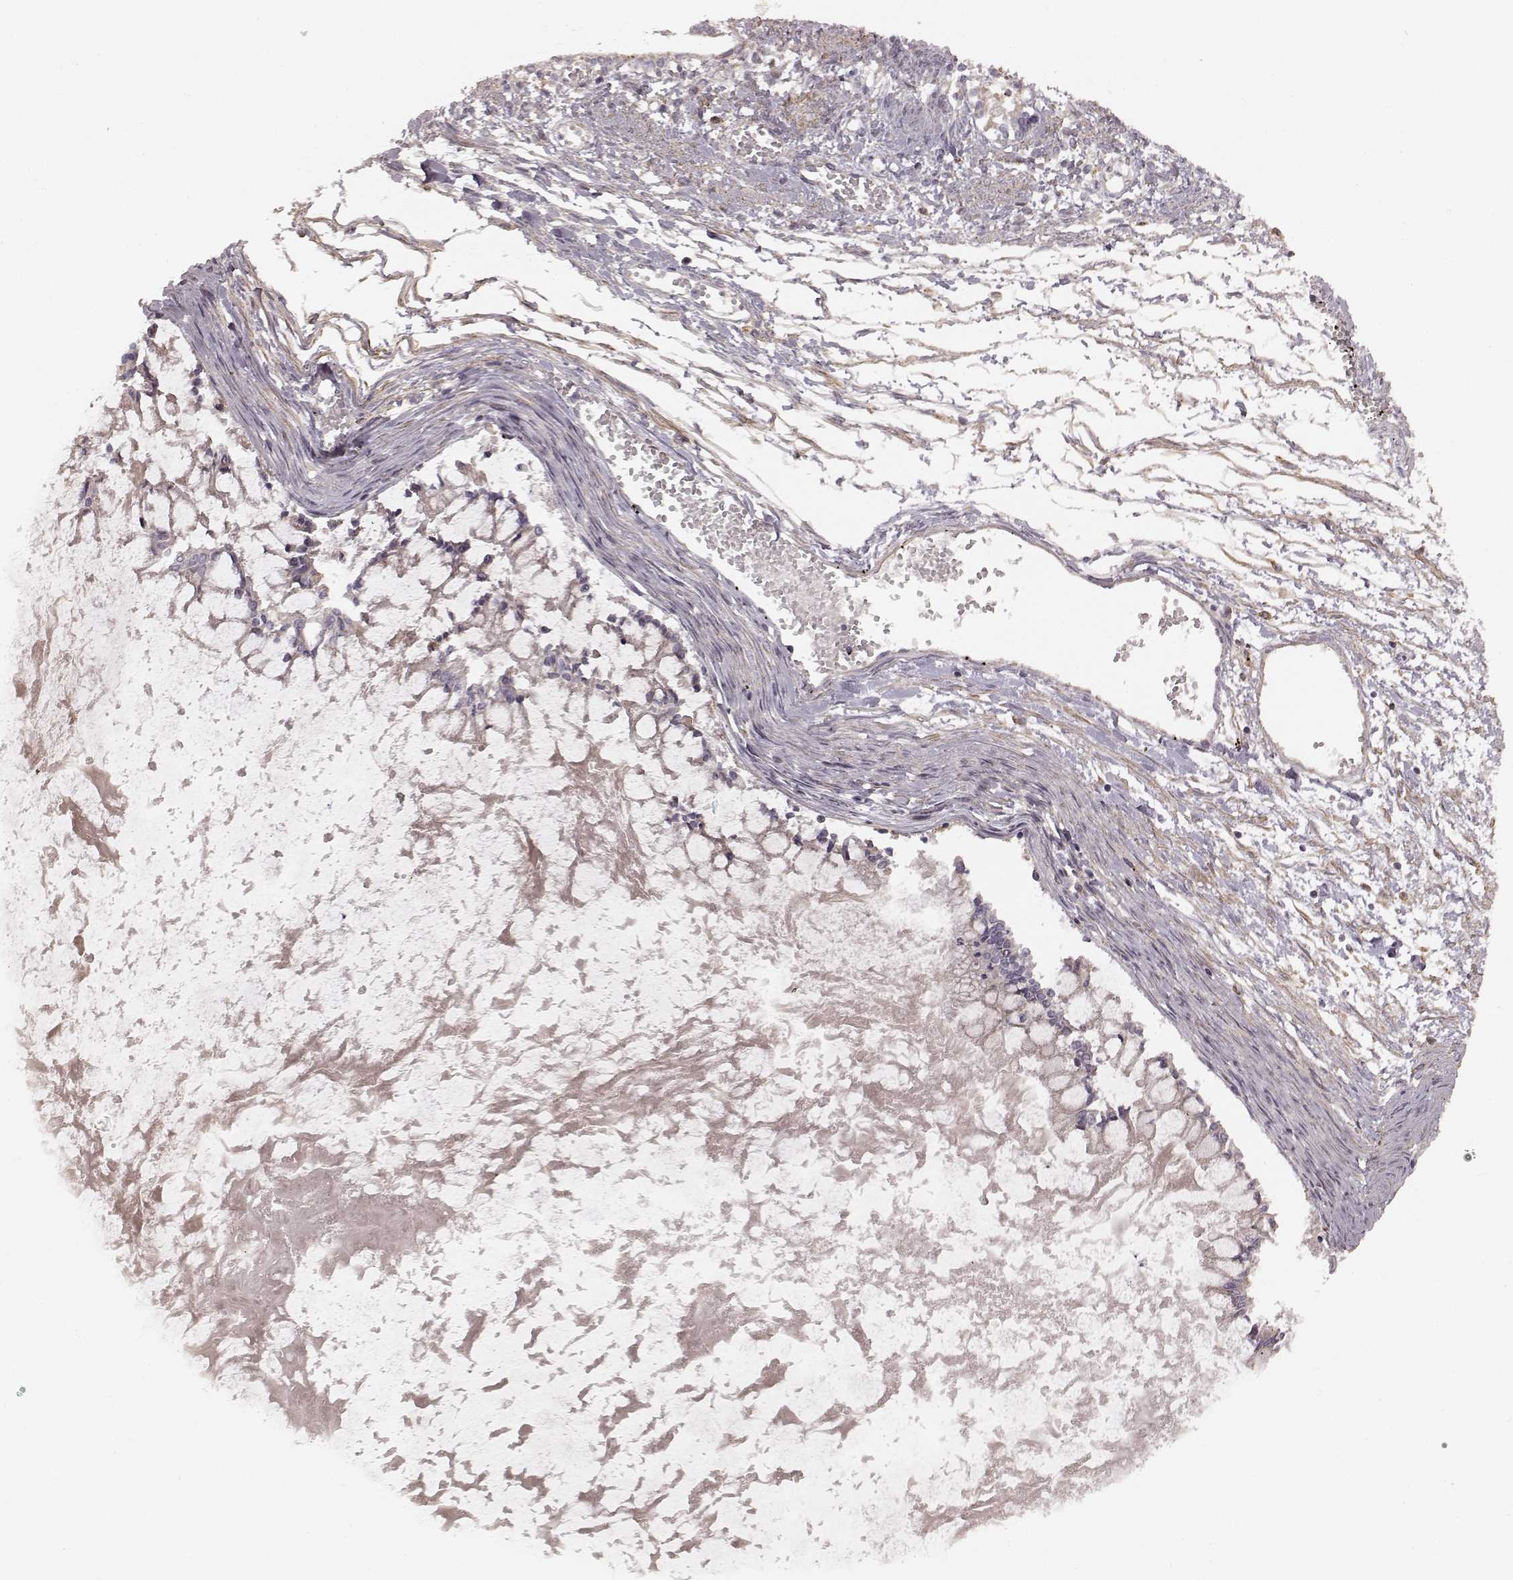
{"staining": {"intensity": "negative", "quantity": "none", "location": "none"}, "tissue": "ovarian cancer", "cell_type": "Tumor cells", "image_type": "cancer", "snomed": [{"axis": "morphology", "description": "Cystadenocarcinoma, mucinous, NOS"}, {"axis": "topography", "description": "Ovary"}], "caption": "Ovarian cancer was stained to show a protein in brown. There is no significant expression in tumor cells.", "gene": "KCNJ9", "patient": {"sex": "female", "age": 67}}